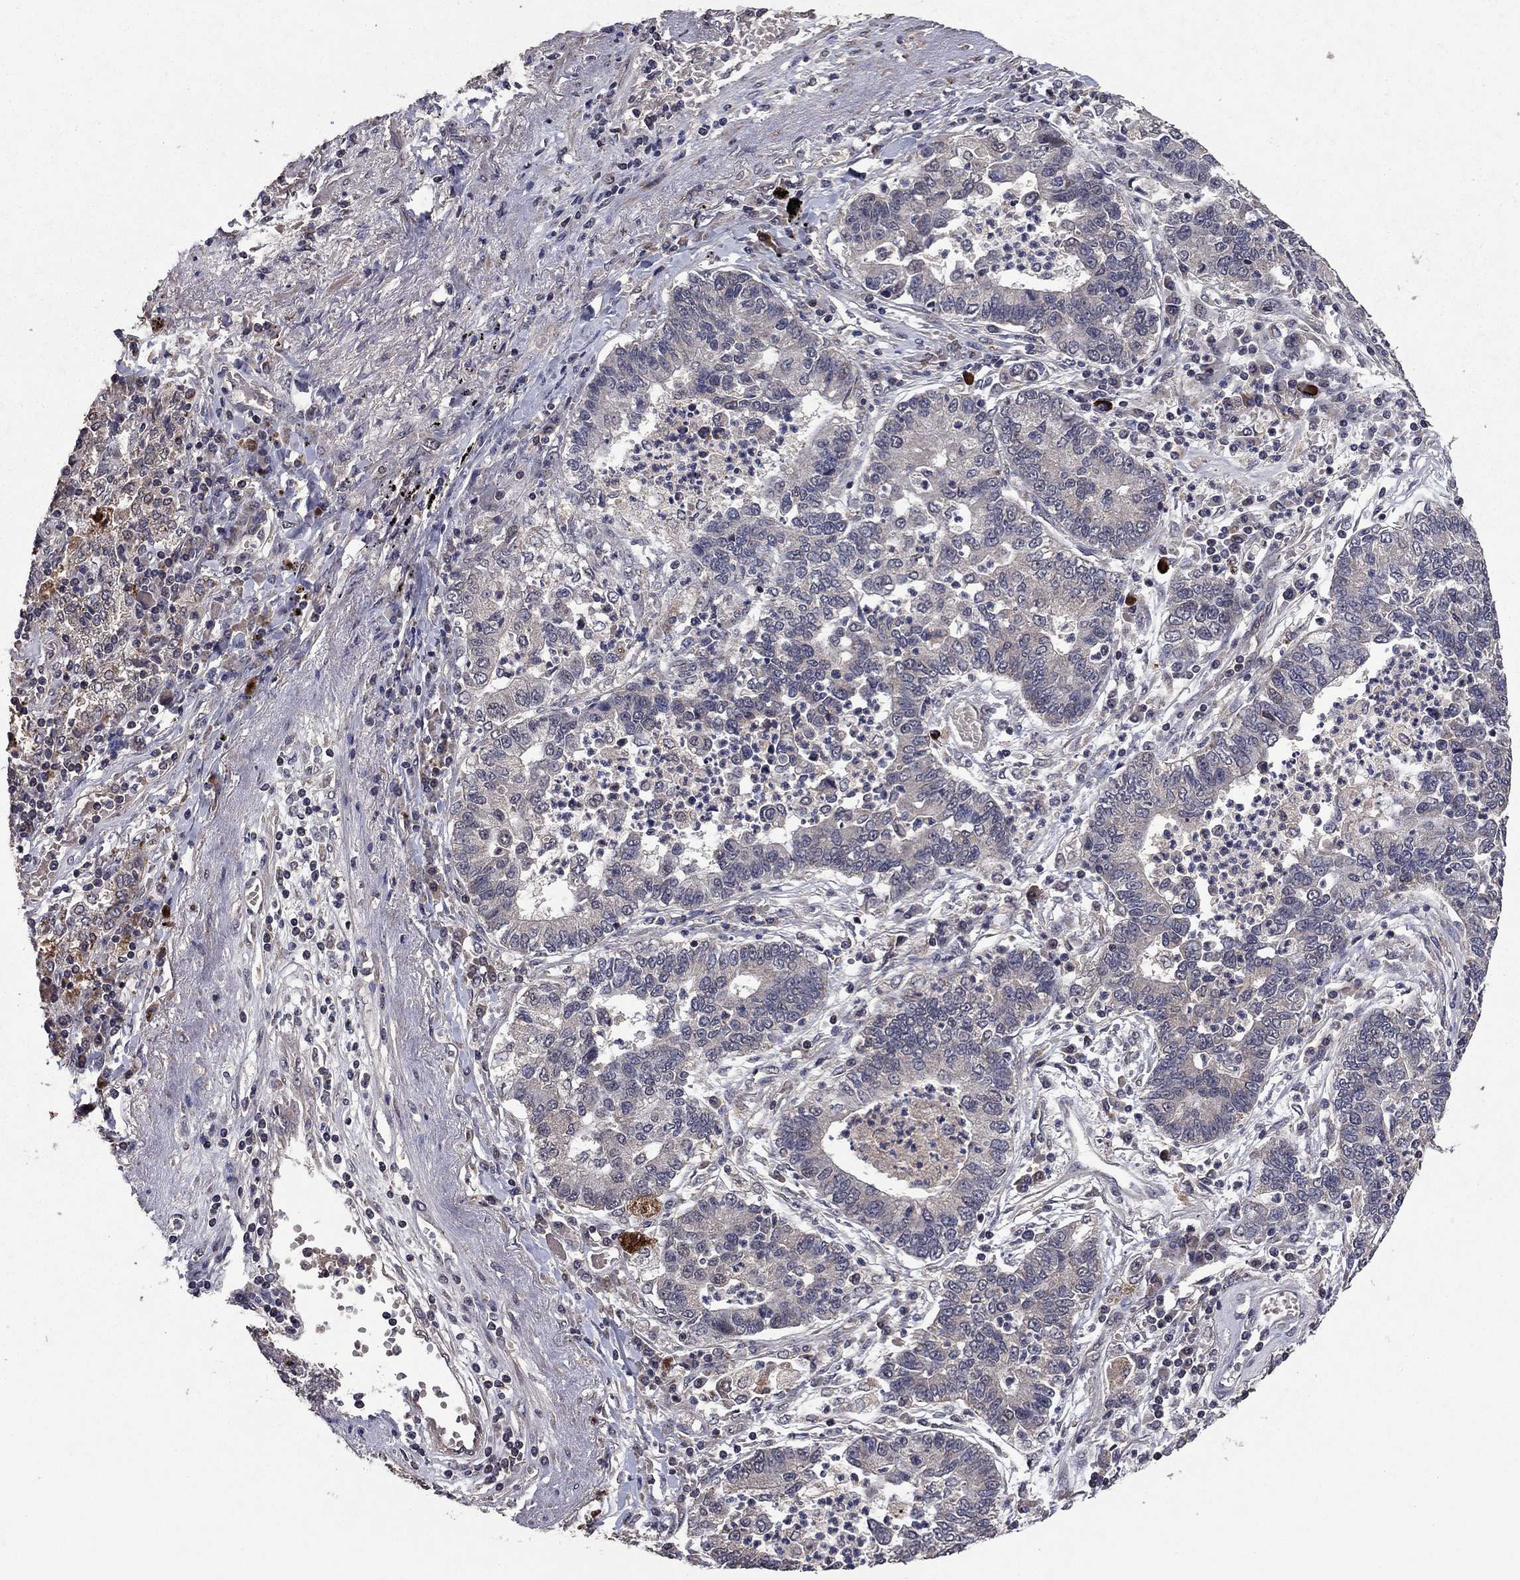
{"staining": {"intensity": "negative", "quantity": "none", "location": "none"}, "tissue": "lung cancer", "cell_type": "Tumor cells", "image_type": "cancer", "snomed": [{"axis": "morphology", "description": "Adenocarcinoma, NOS"}, {"axis": "topography", "description": "Lung"}], "caption": "This is a photomicrograph of immunohistochemistry (IHC) staining of lung cancer, which shows no positivity in tumor cells. (DAB (3,3'-diaminobenzidine) IHC with hematoxylin counter stain).", "gene": "DHRS1", "patient": {"sex": "female", "age": 57}}